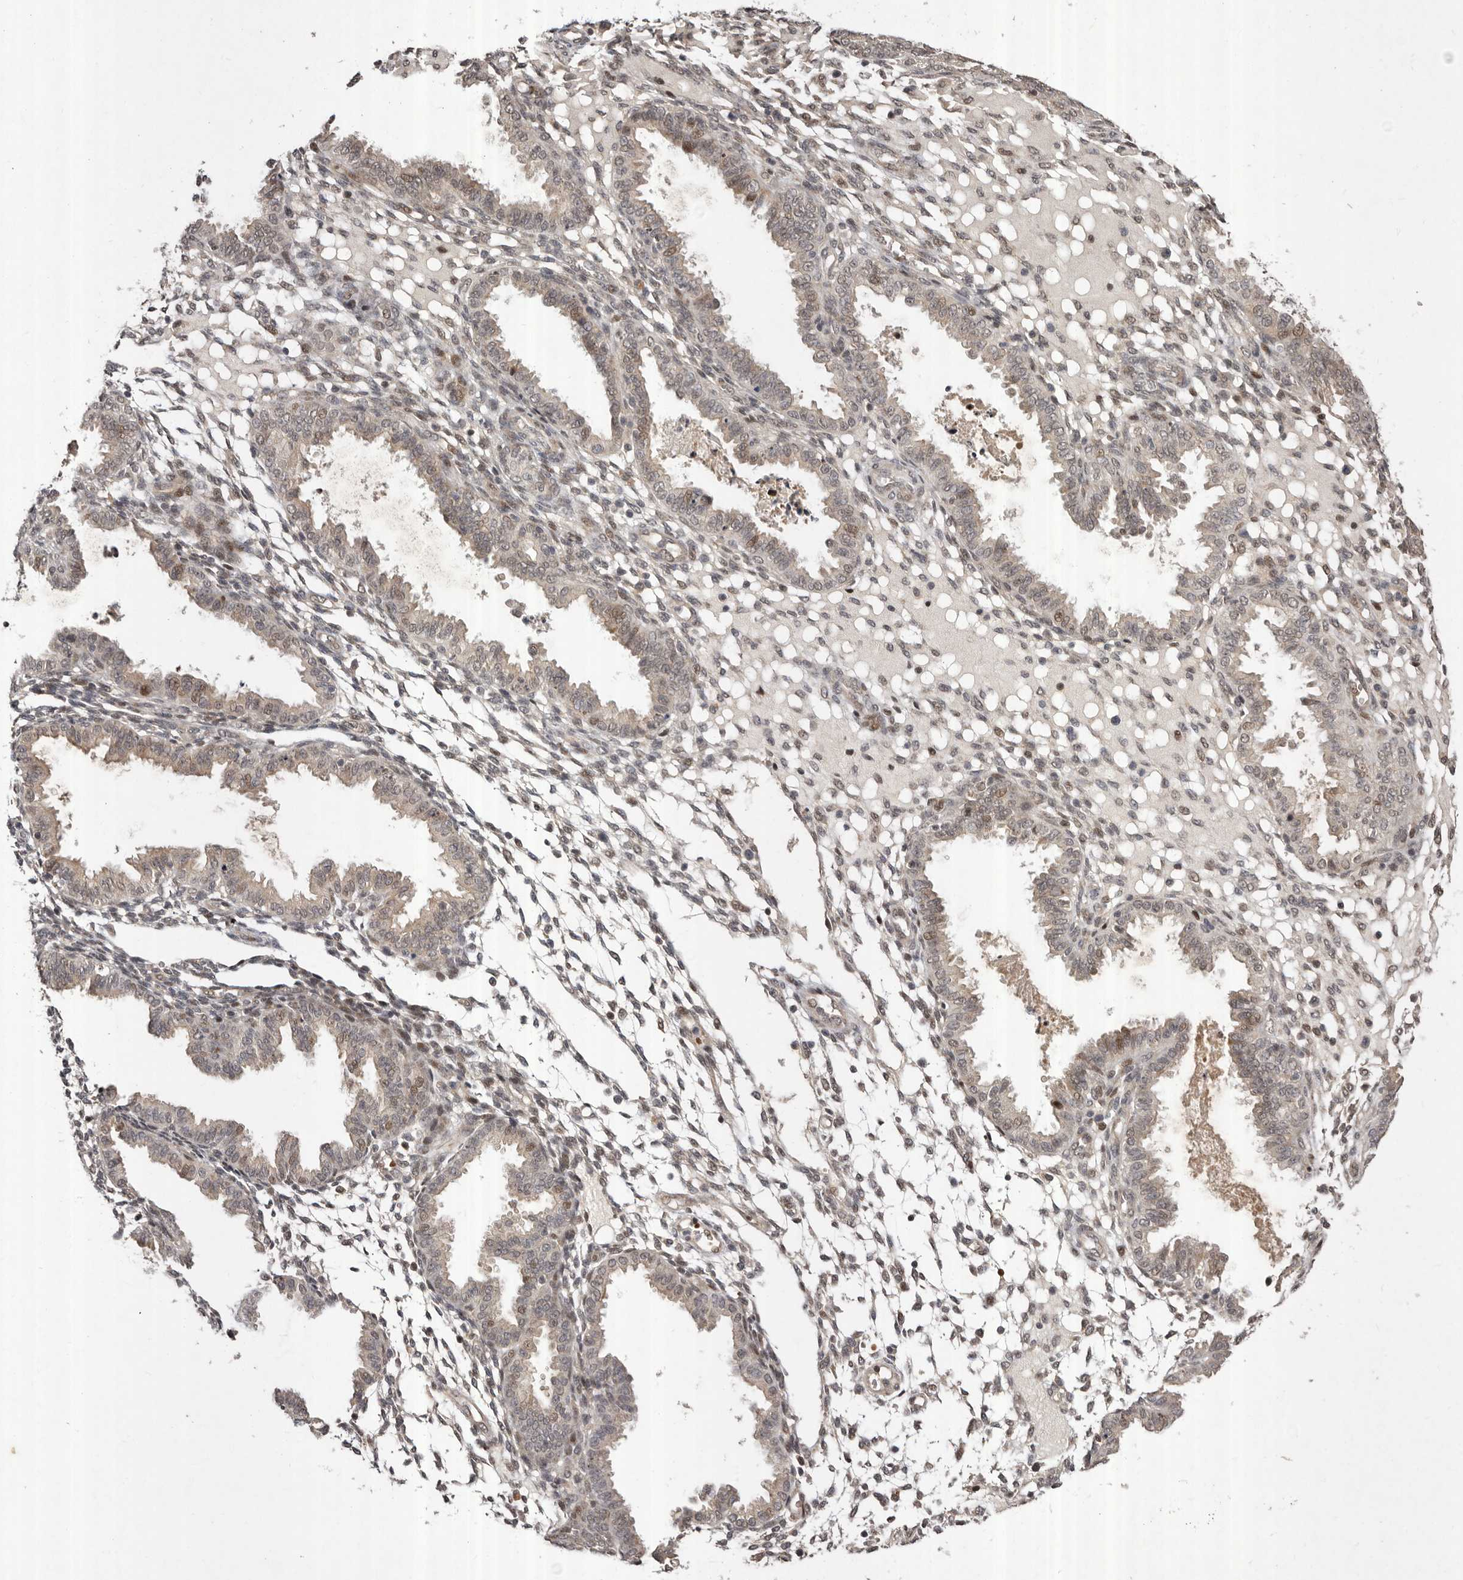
{"staining": {"intensity": "weak", "quantity": "25%-75%", "location": "cytoplasmic/membranous,nuclear"}, "tissue": "endometrium", "cell_type": "Cells in endometrial stroma", "image_type": "normal", "snomed": [{"axis": "morphology", "description": "Normal tissue, NOS"}, {"axis": "topography", "description": "Endometrium"}], "caption": "A high-resolution photomicrograph shows immunohistochemistry (IHC) staining of normal endometrium, which exhibits weak cytoplasmic/membranous,nuclear staining in approximately 25%-75% of cells in endometrial stroma.", "gene": "ABL1", "patient": {"sex": "female", "age": 33}}